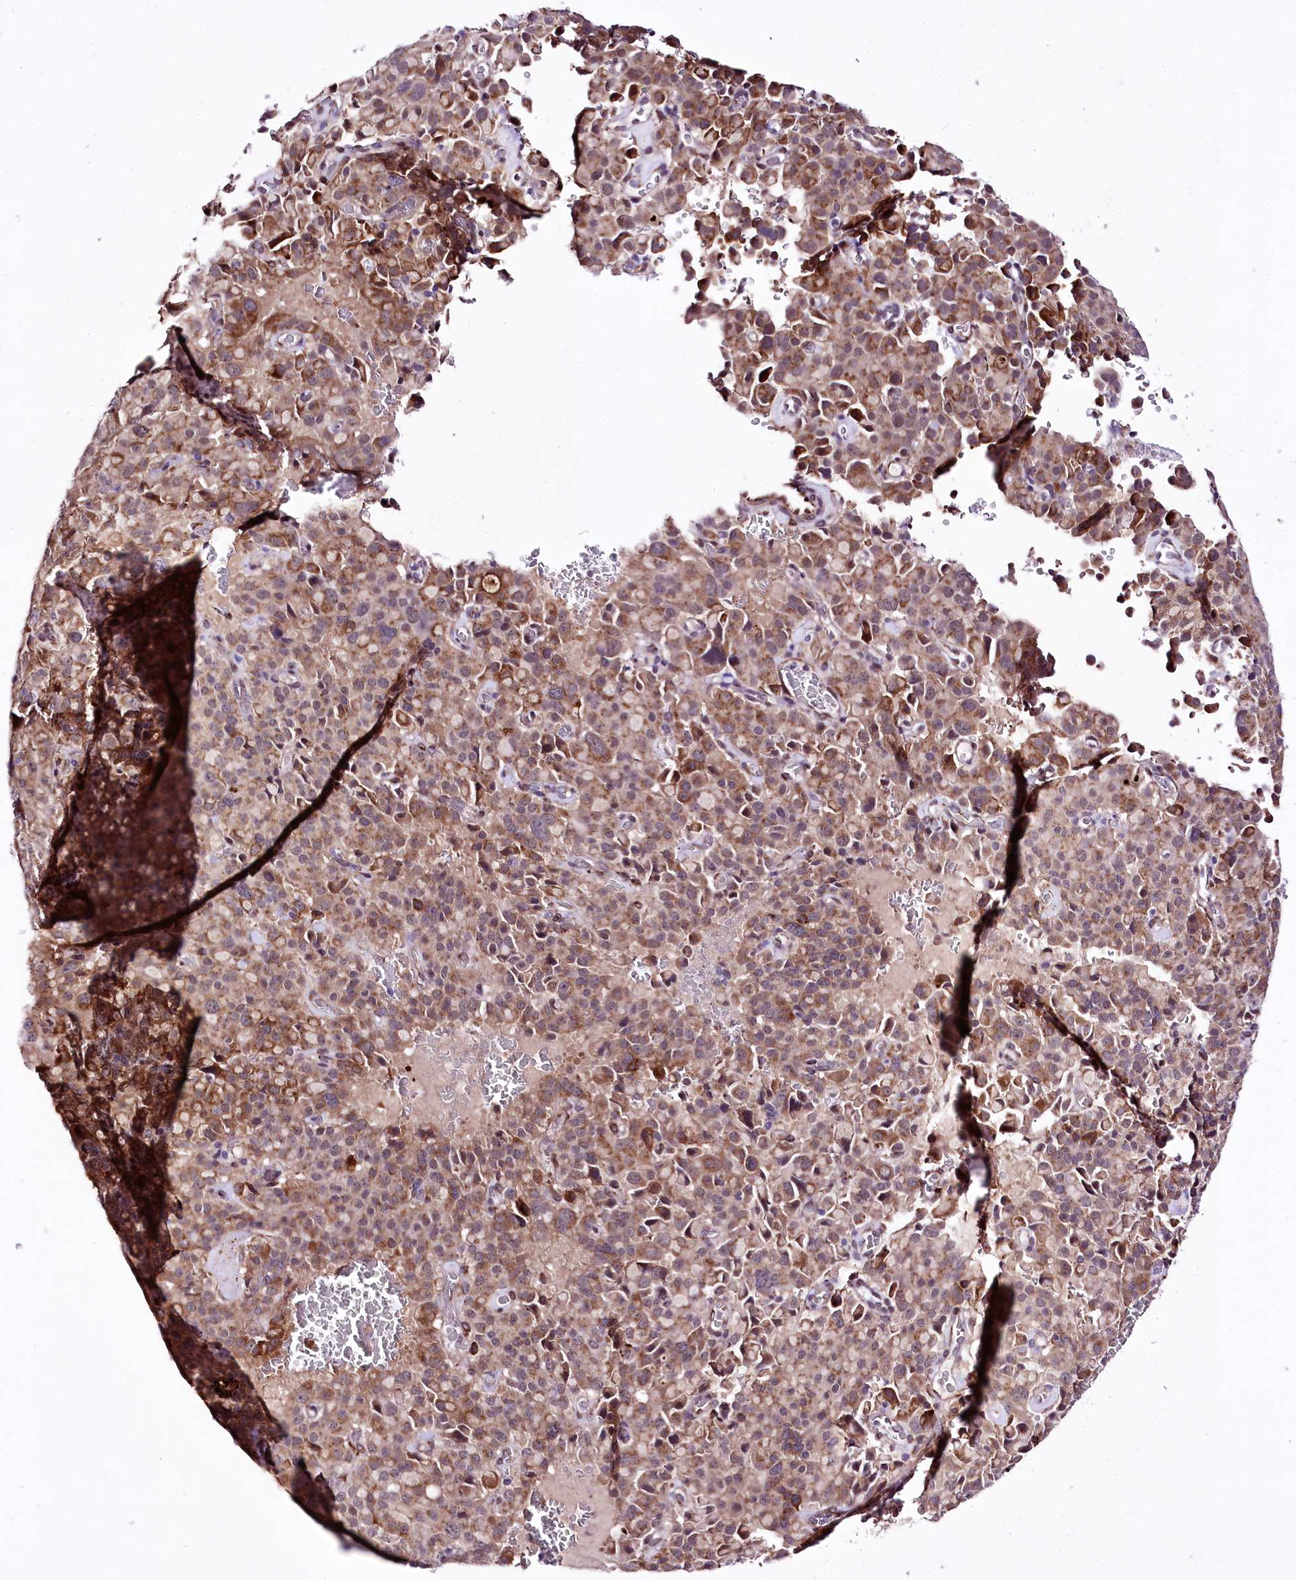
{"staining": {"intensity": "moderate", "quantity": ">75%", "location": "cytoplasmic/membranous"}, "tissue": "pancreatic cancer", "cell_type": "Tumor cells", "image_type": "cancer", "snomed": [{"axis": "morphology", "description": "Adenocarcinoma, NOS"}, {"axis": "topography", "description": "Pancreas"}], "caption": "Immunohistochemical staining of adenocarcinoma (pancreatic) reveals medium levels of moderate cytoplasmic/membranous protein positivity in approximately >75% of tumor cells. Nuclei are stained in blue.", "gene": "WWC1", "patient": {"sex": "male", "age": 65}}